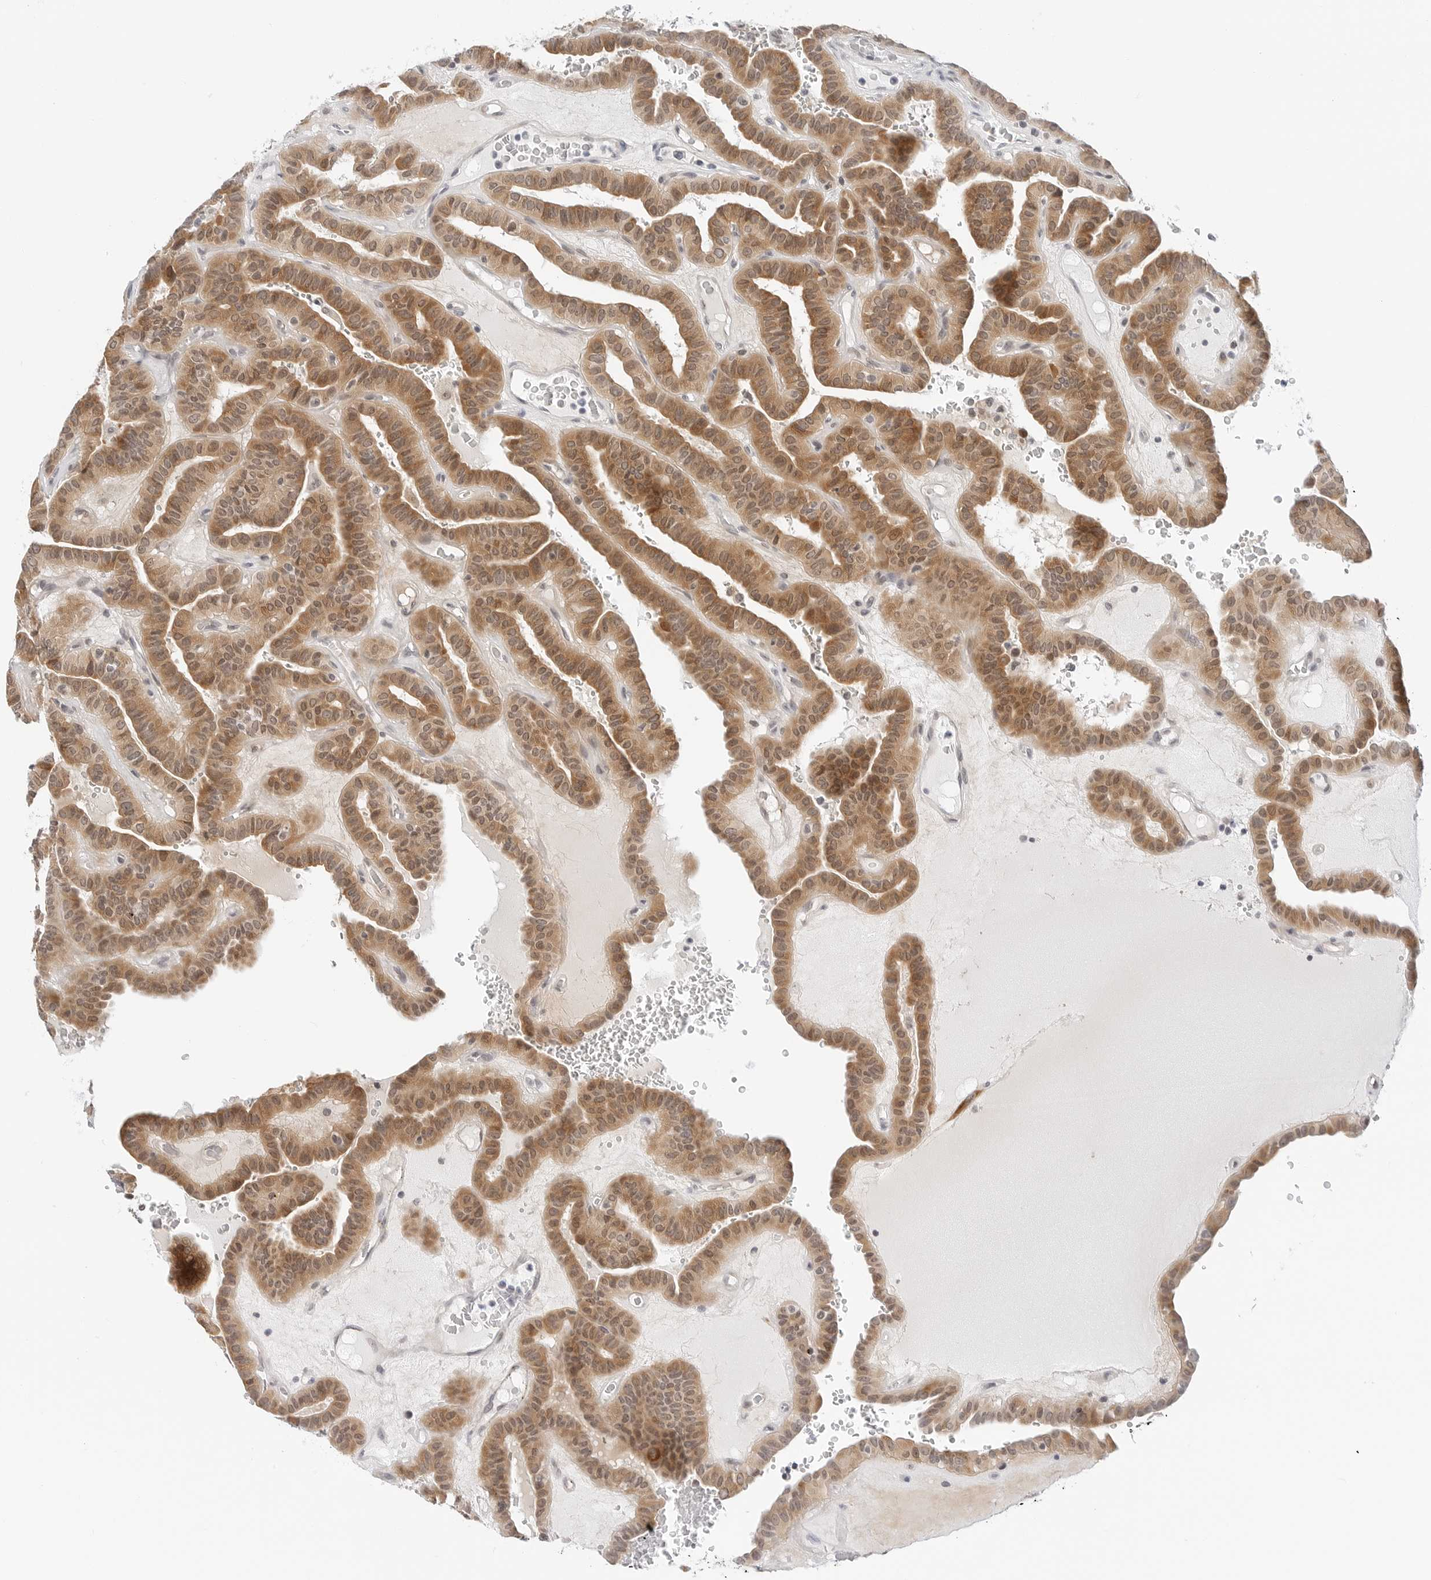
{"staining": {"intensity": "moderate", "quantity": ">75%", "location": "cytoplasmic/membranous,nuclear"}, "tissue": "thyroid cancer", "cell_type": "Tumor cells", "image_type": "cancer", "snomed": [{"axis": "morphology", "description": "Papillary adenocarcinoma, NOS"}, {"axis": "topography", "description": "Thyroid gland"}], "caption": "An immunohistochemistry photomicrograph of neoplastic tissue is shown. Protein staining in brown labels moderate cytoplasmic/membranous and nuclear positivity in thyroid cancer (papillary adenocarcinoma) within tumor cells.", "gene": "TSEN2", "patient": {"sex": "male", "age": 77}}